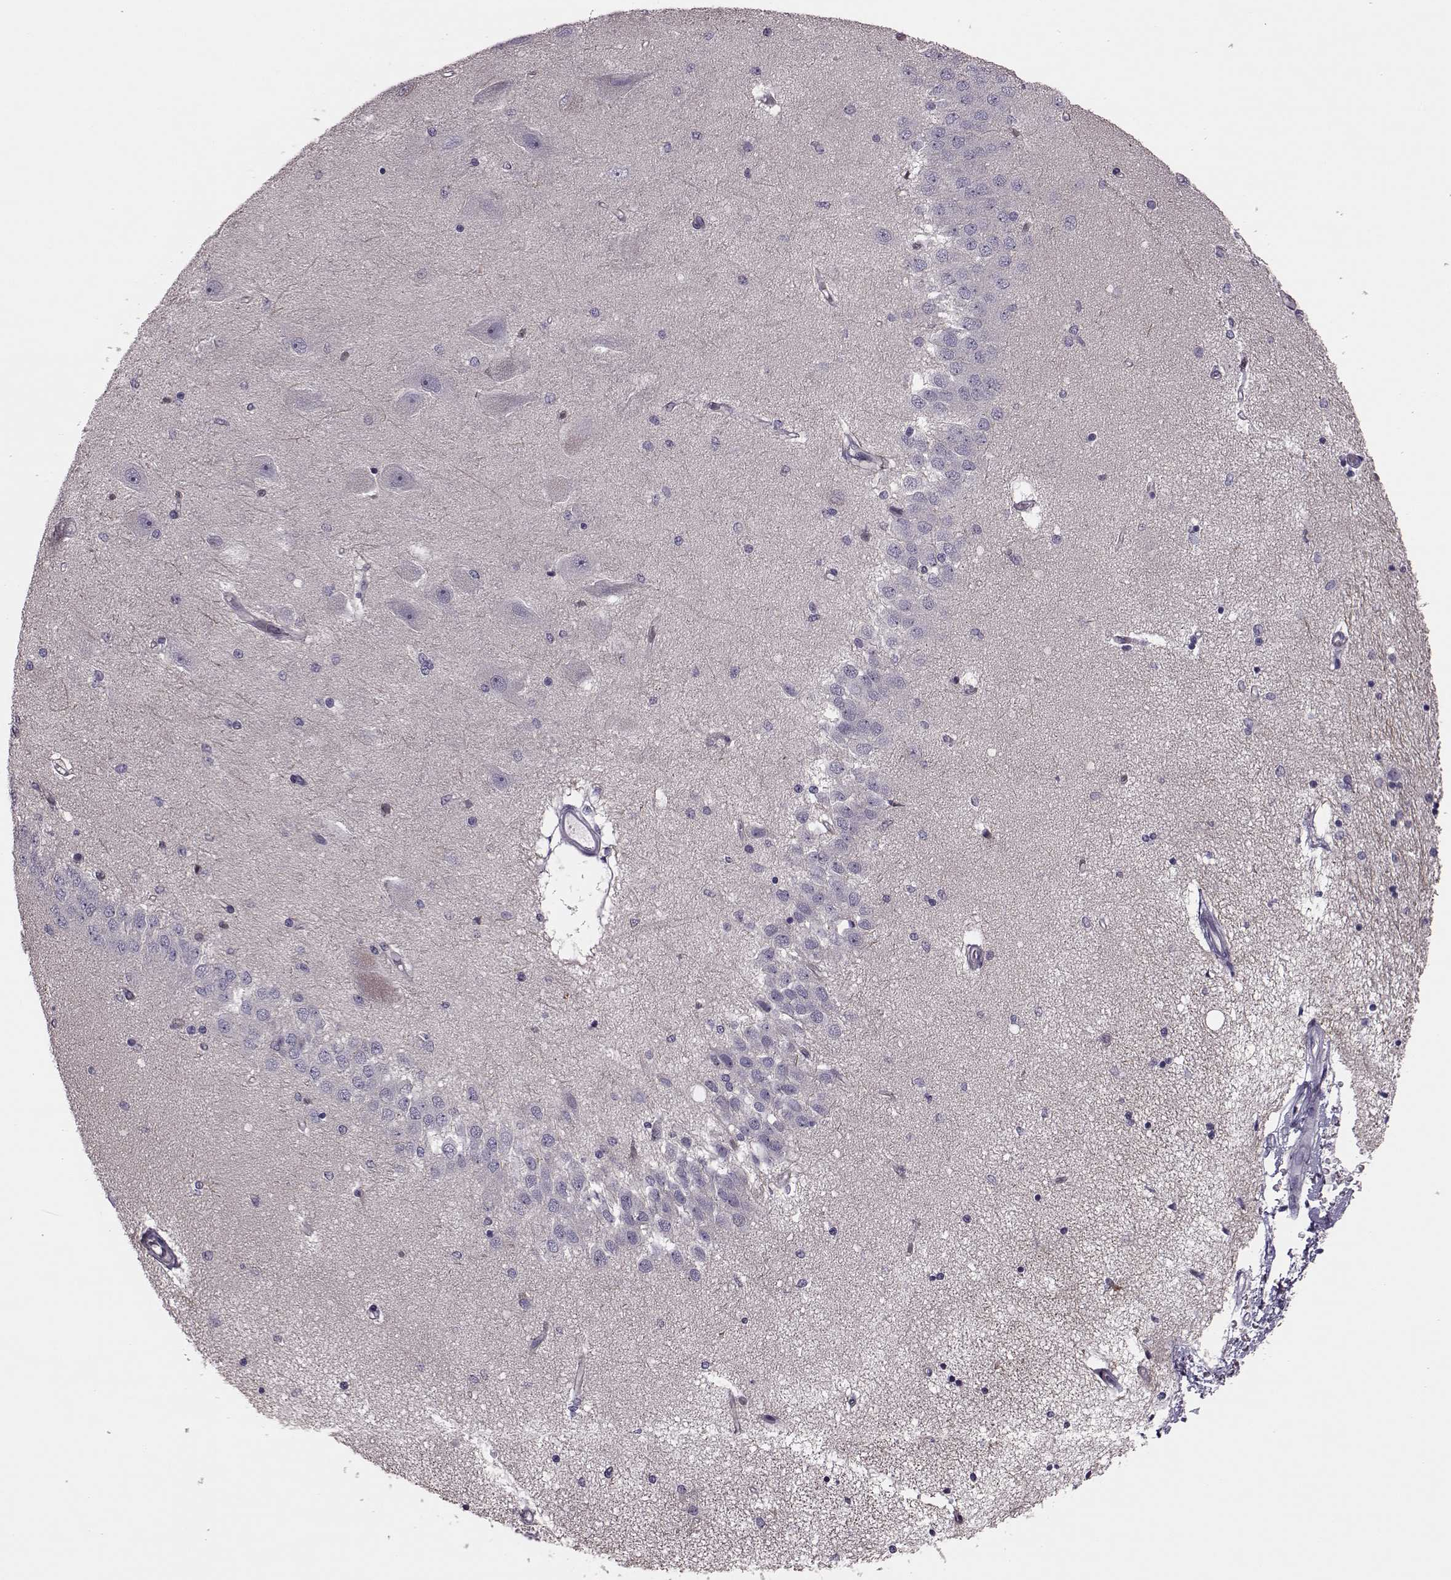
{"staining": {"intensity": "negative", "quantity": "none", "location": "none"}, "tissue": "hippocampus", "cell_type": "Glial cells", "image_type": "normal", "snomed": [{"axis": "morphology", "description": "Normal tissue, NOS"}, {"axis": "topography", "description": "Hippocampus"}], "caption": "There is no significant expression in glial cells of hippocampus. (IHC, brightfield microscopy, high magnification).", "gene": "SNTG1", "patient": {"sex": "female", "age": 54}}